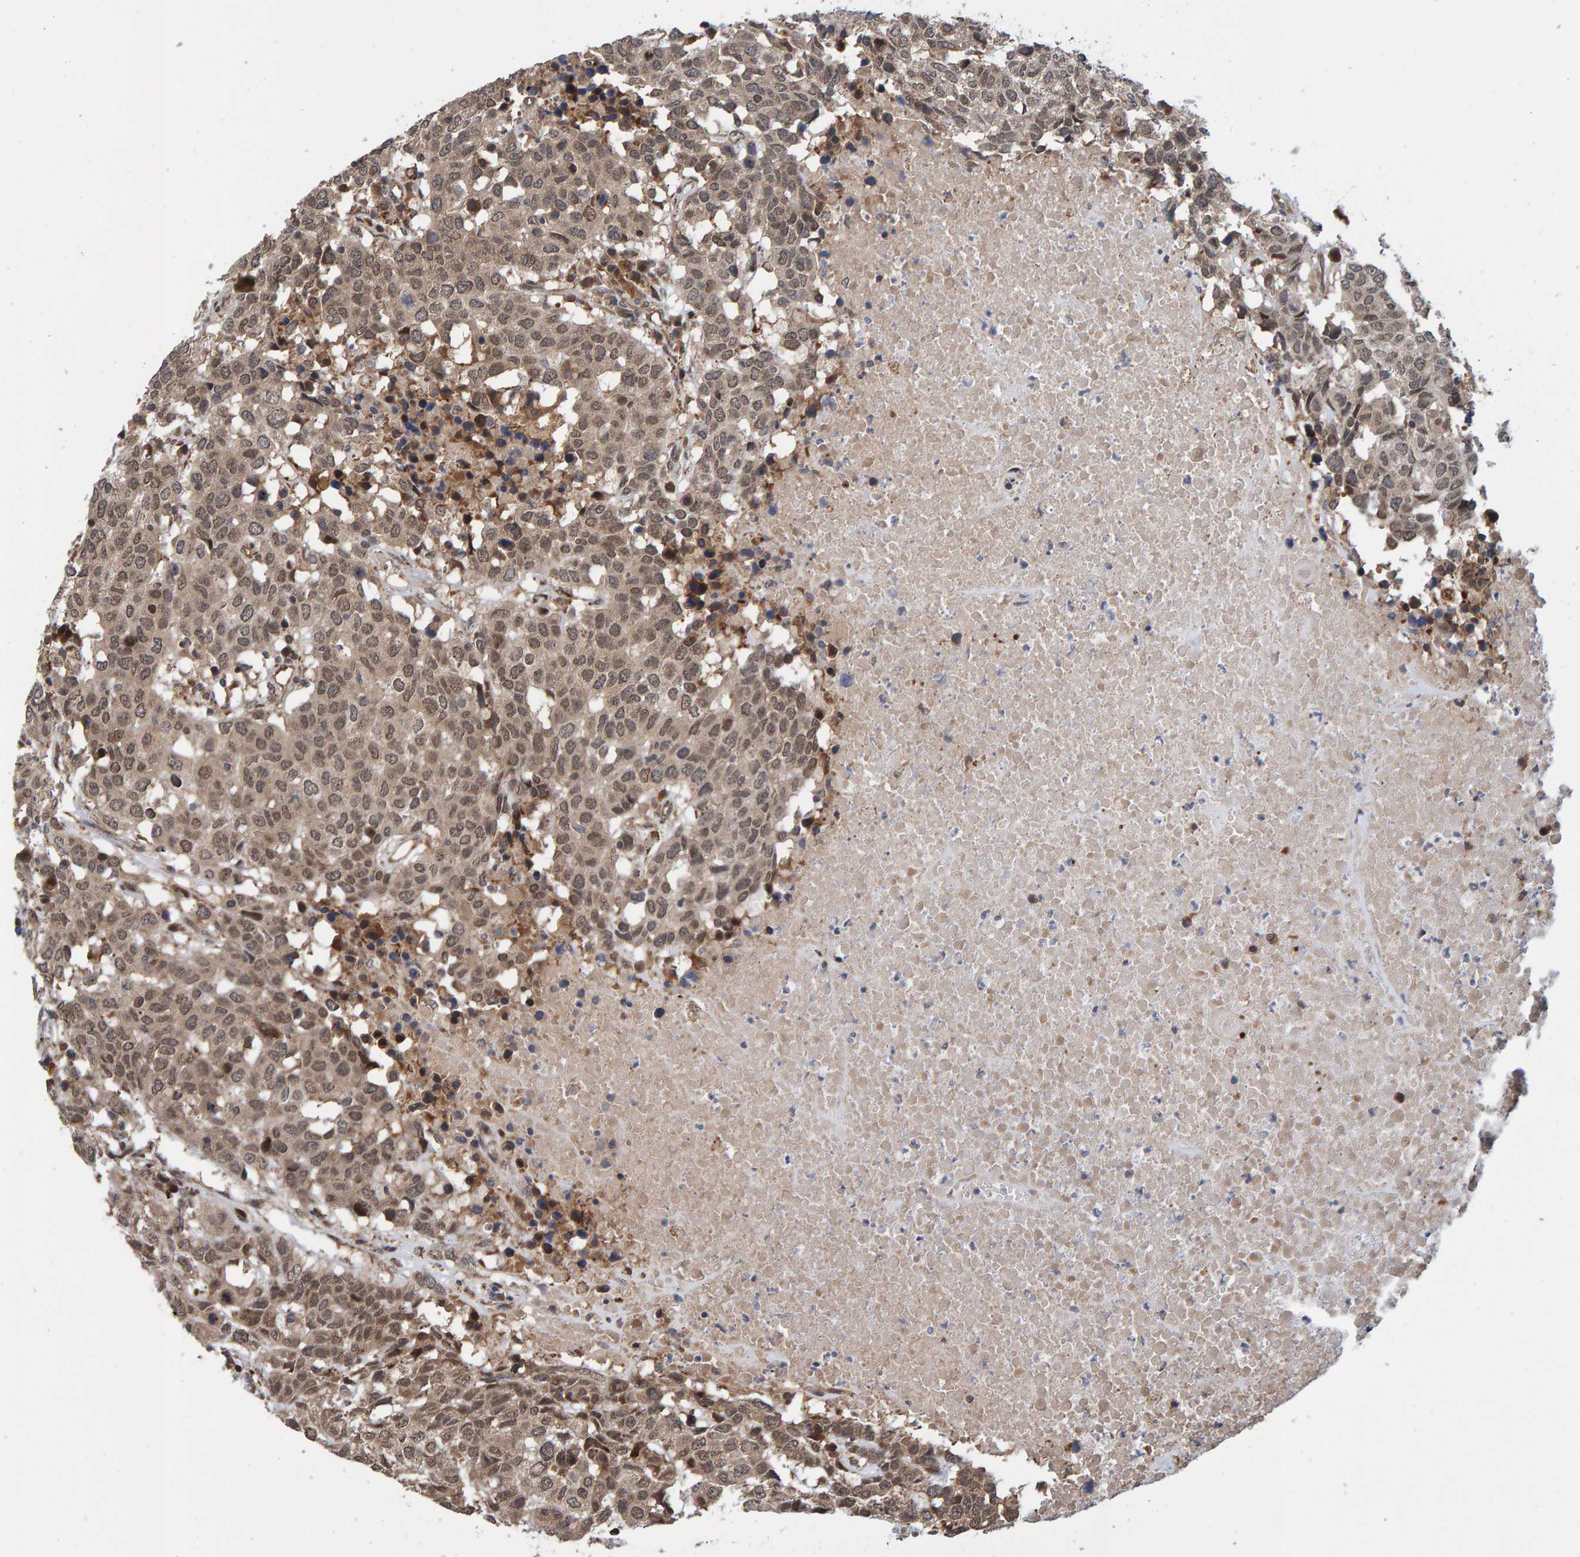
{"staining": {"intensity": "weak", "quantity": ">75%", "location": "cytoplasmic/membranous"}, "tissue": "head and neck cancer", "cell_type": "Tumor cells", "image_type": "cancer", "snomed": [{"axis": "morphology", "description": "Squamous cell carcinoma, NOS"}, {"axis": "topography", "description": "Head-Neck"}], "caption": "The micrograph displays immunohistochemical staining of head and neck cancer. There is weak cytoplasmic/membranous expression is seen in approximately >75% of tumor cells. The staining was performed using DAB (3,3'-diaminobenzidine) to visualize the protein expression in brown, while the nuclei were stained in blue with hematoxylin (Magnification: 20x).", "gene": "SCRN2", "patient": {"sex": "male", "age": 66}}